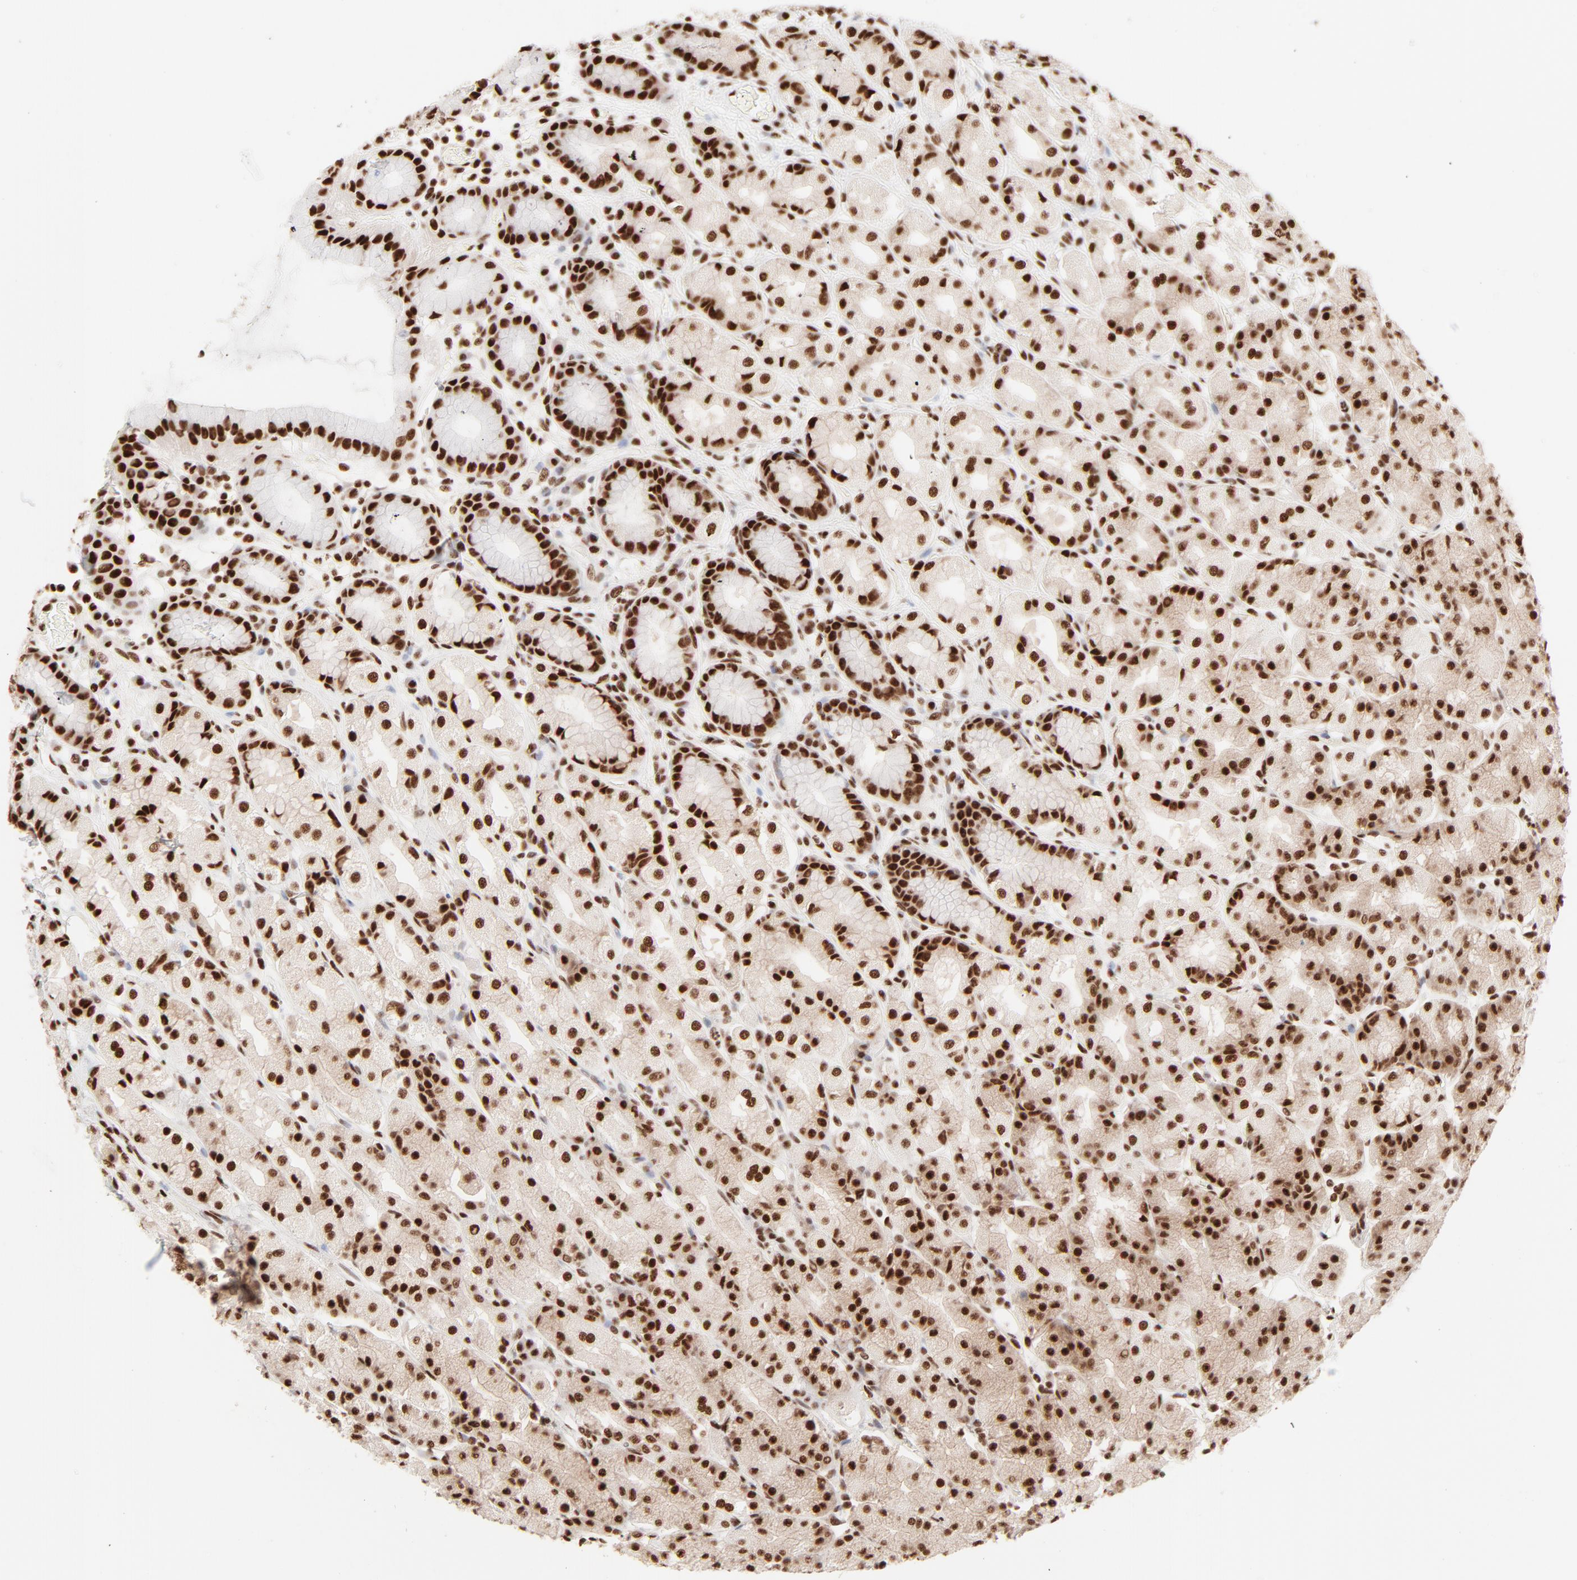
{"staining": {"intensity": "strong", "quantity": ">75%", "location": "nuclear"}, "tissue": "stomach", "cell_type": "Glandular cells", "image_type": "normal", "snomed": [{"axis": "morphology", "description": "Normal tissue, NOS"}, {"axis": "topography", "description": "Stomach, upper"}], "caption": "Immunohistochemistry image of benign stomach: human stomach stained using immunohistochemistry (IHC) shows high levels of strong protein expression localized specifically in the nuclear of glandular cells, appearing as a nuclear brown color.", "gene": "TARDBP", "patient": {"sex": "male", "age": 68}}